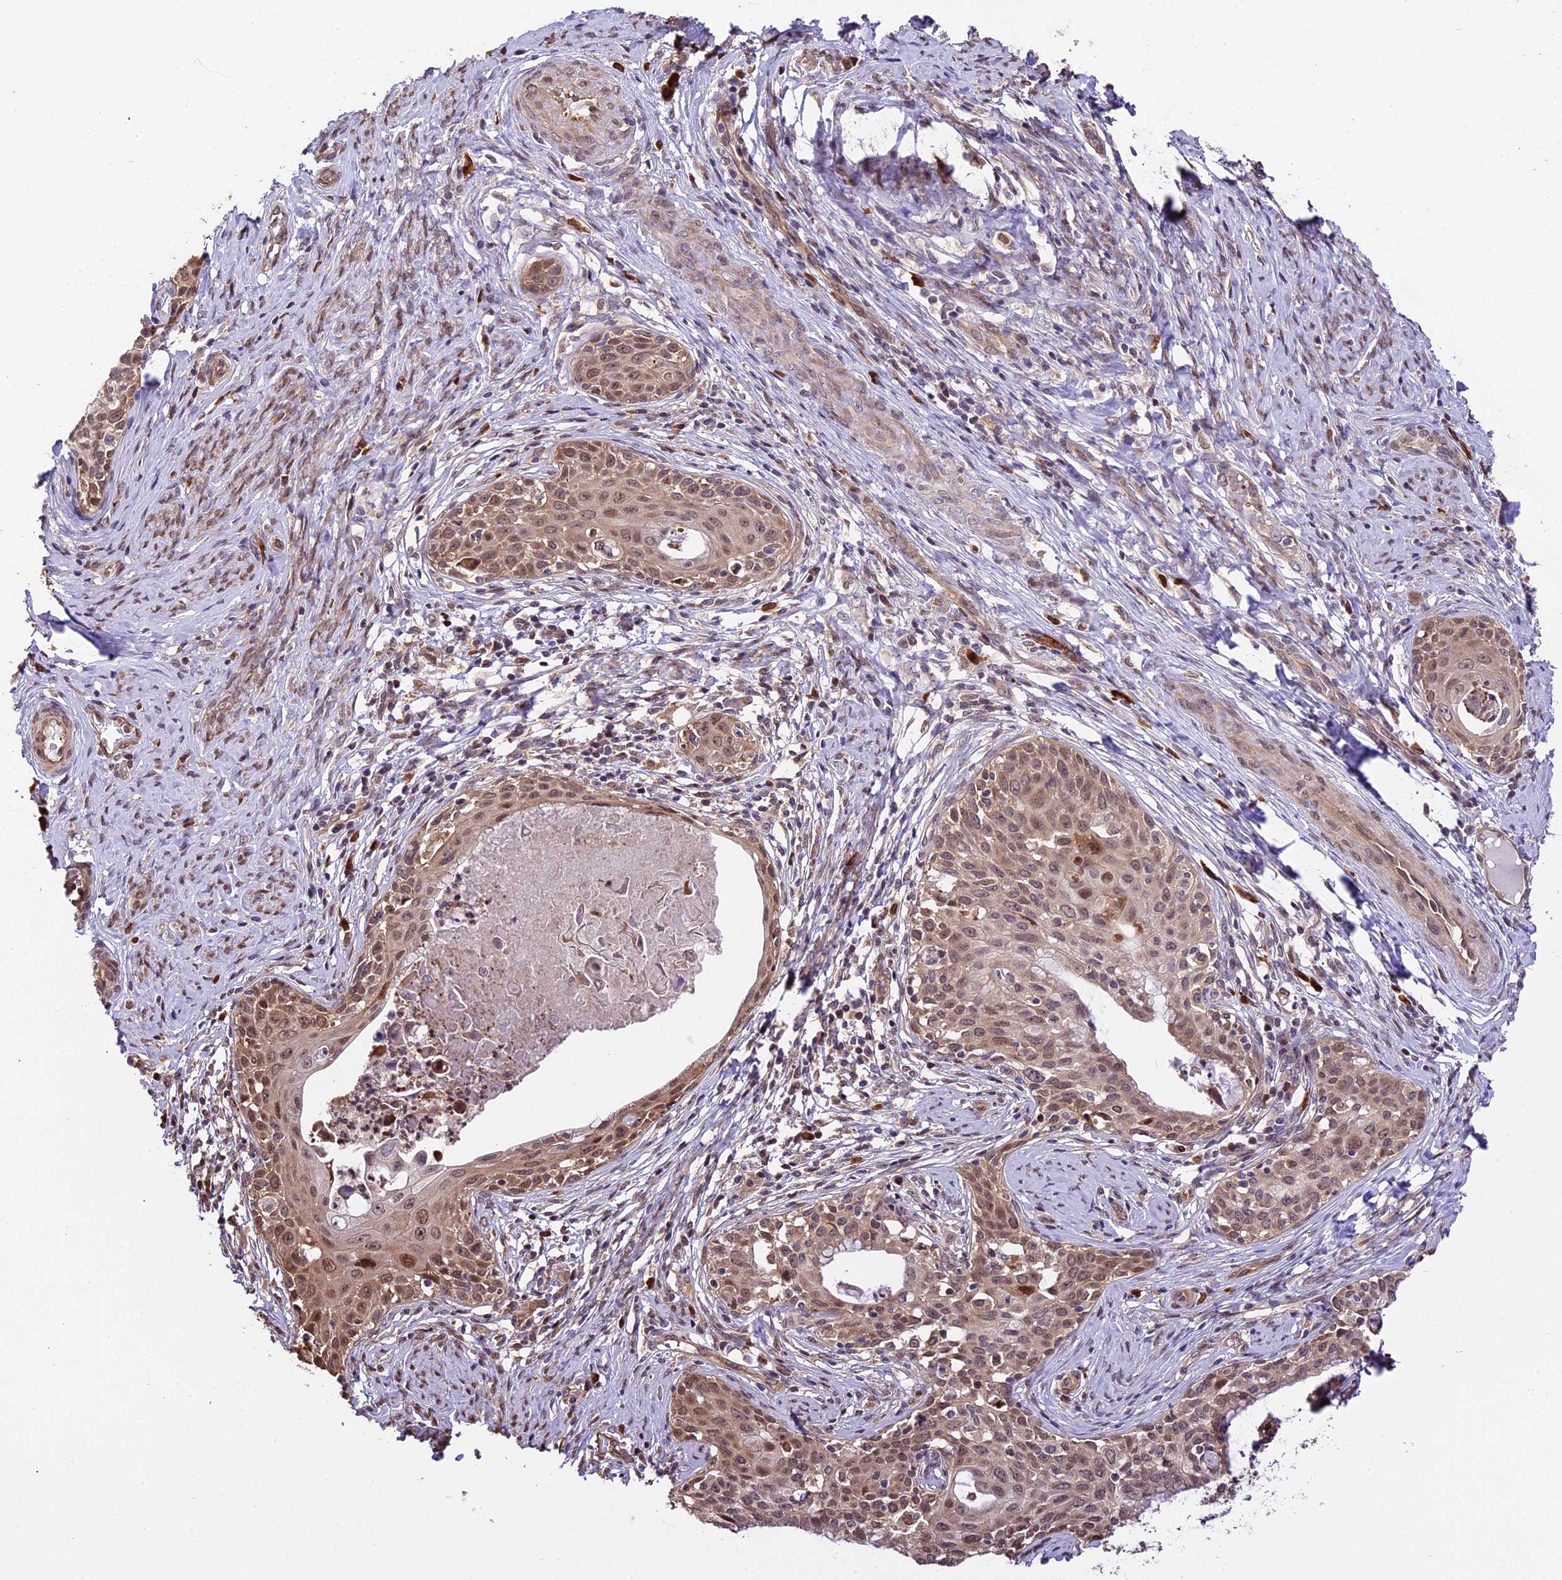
{"staining": {"intensity": "moderate", "quantity": ">75%", "location": "cytoplasmic/membranous,nuclear"}, "tissue": "cervical cancer", "cell_type": "Tumor cells", "image_type": "cancer", "snomed": [{"axis": "morphology", "description": "Squamous cell carcinoma, NOS"}, {"axis": "morphology", "description": "Adenocarcinoma, NOS"}, {"axis": "topography", "description": "Cervix"}], "caption": "Immunohistochemical staining of human adenocarcinoma (cervical) exhibits medium levels of moderate cytoplasmic/membranous and nuclear expression in approximately >75% of tumor cells.", "gene": "HERPUD1", "patient": {"sex": "female", "age": 52}}